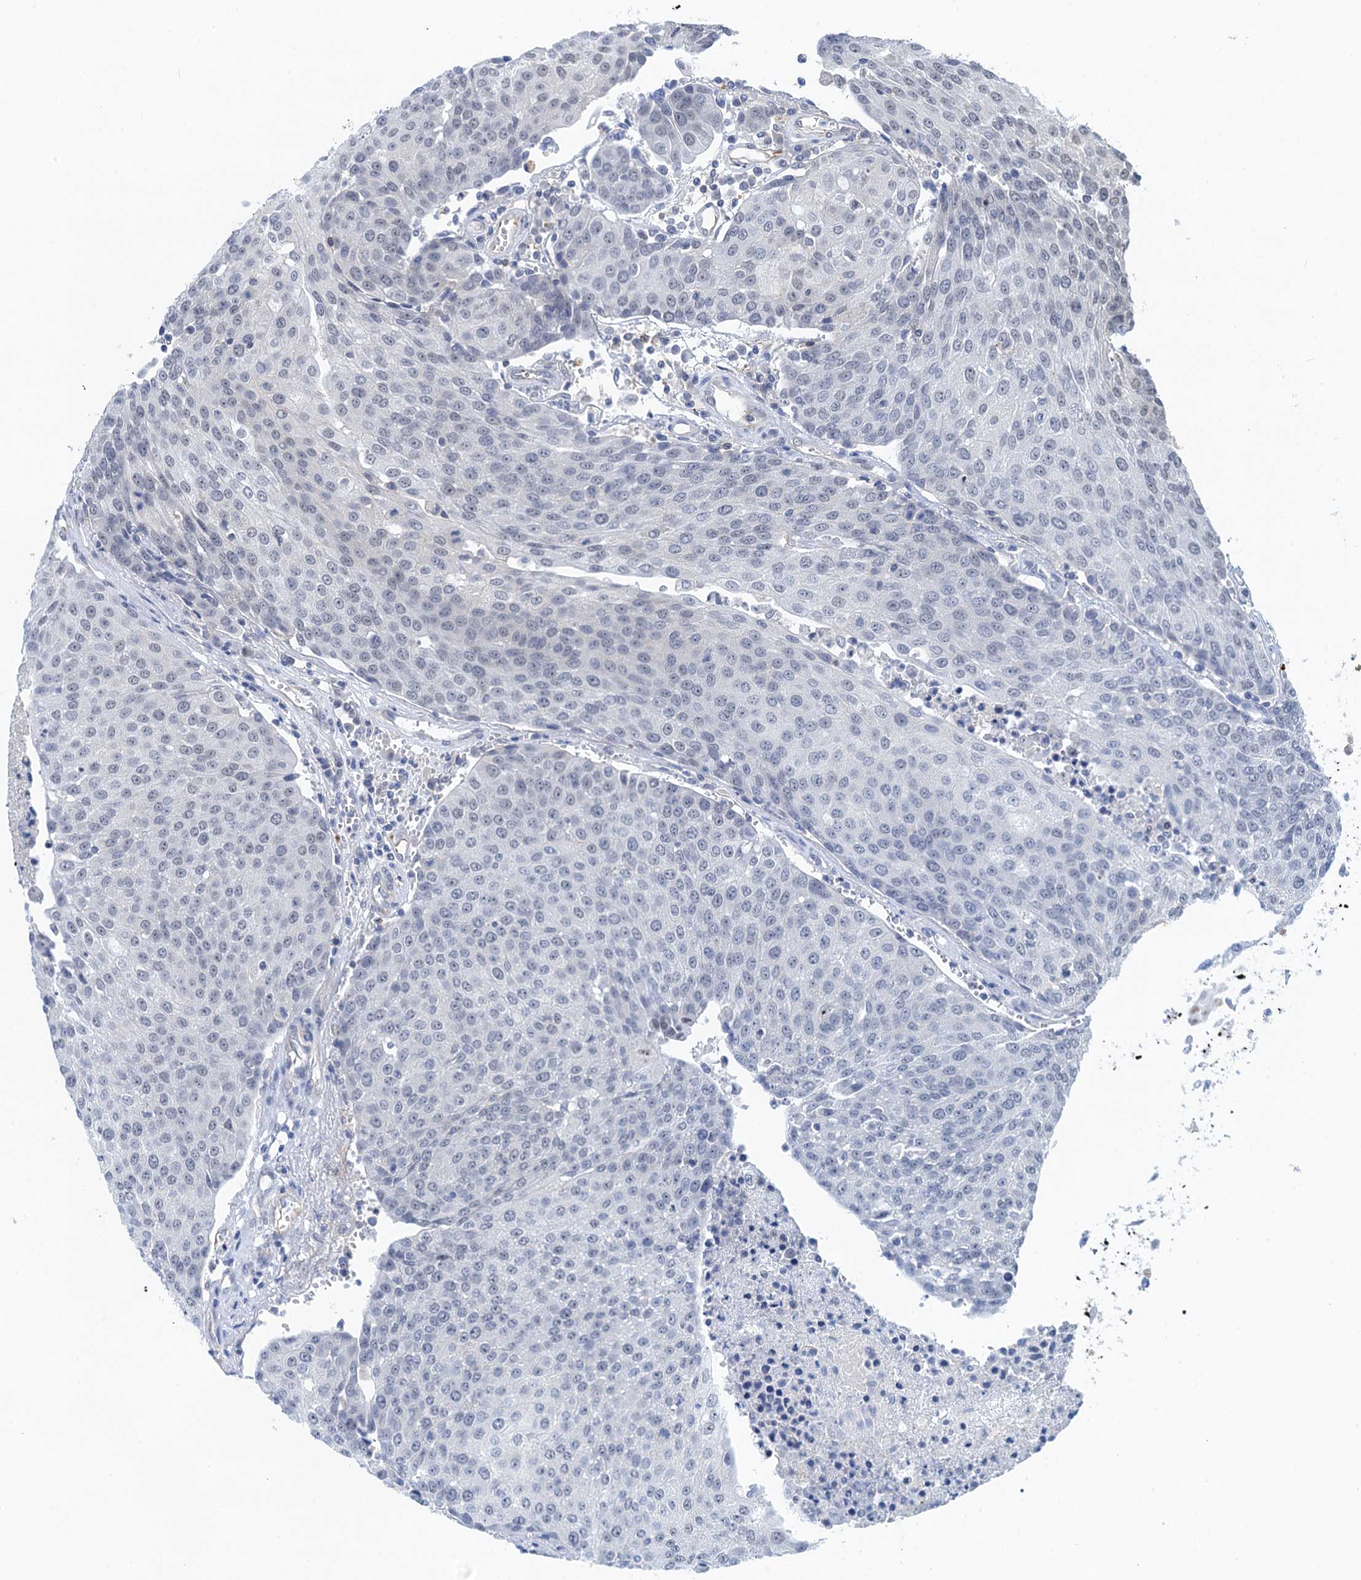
{"staining": {"intensity": "weak", "quantity": "<25%", "location": "nuclear"}, "tissue": "urothelial cancer", "cell_type": "Tumor cells", "image_type": "cancer", "snomed": [{"axis": "morphology", "description": "Urothelial carcinoma, High grade"}, {"axis": "topography", "description": "Urinary bladder"}], "caption": "The immunohistochemistry (IHC) micrograph has no significant staining in tumor cells of high-grade urothelial carcinoma tissue.", "gene": "TMA16", "patient": {"sex": "female", "age": 85}}